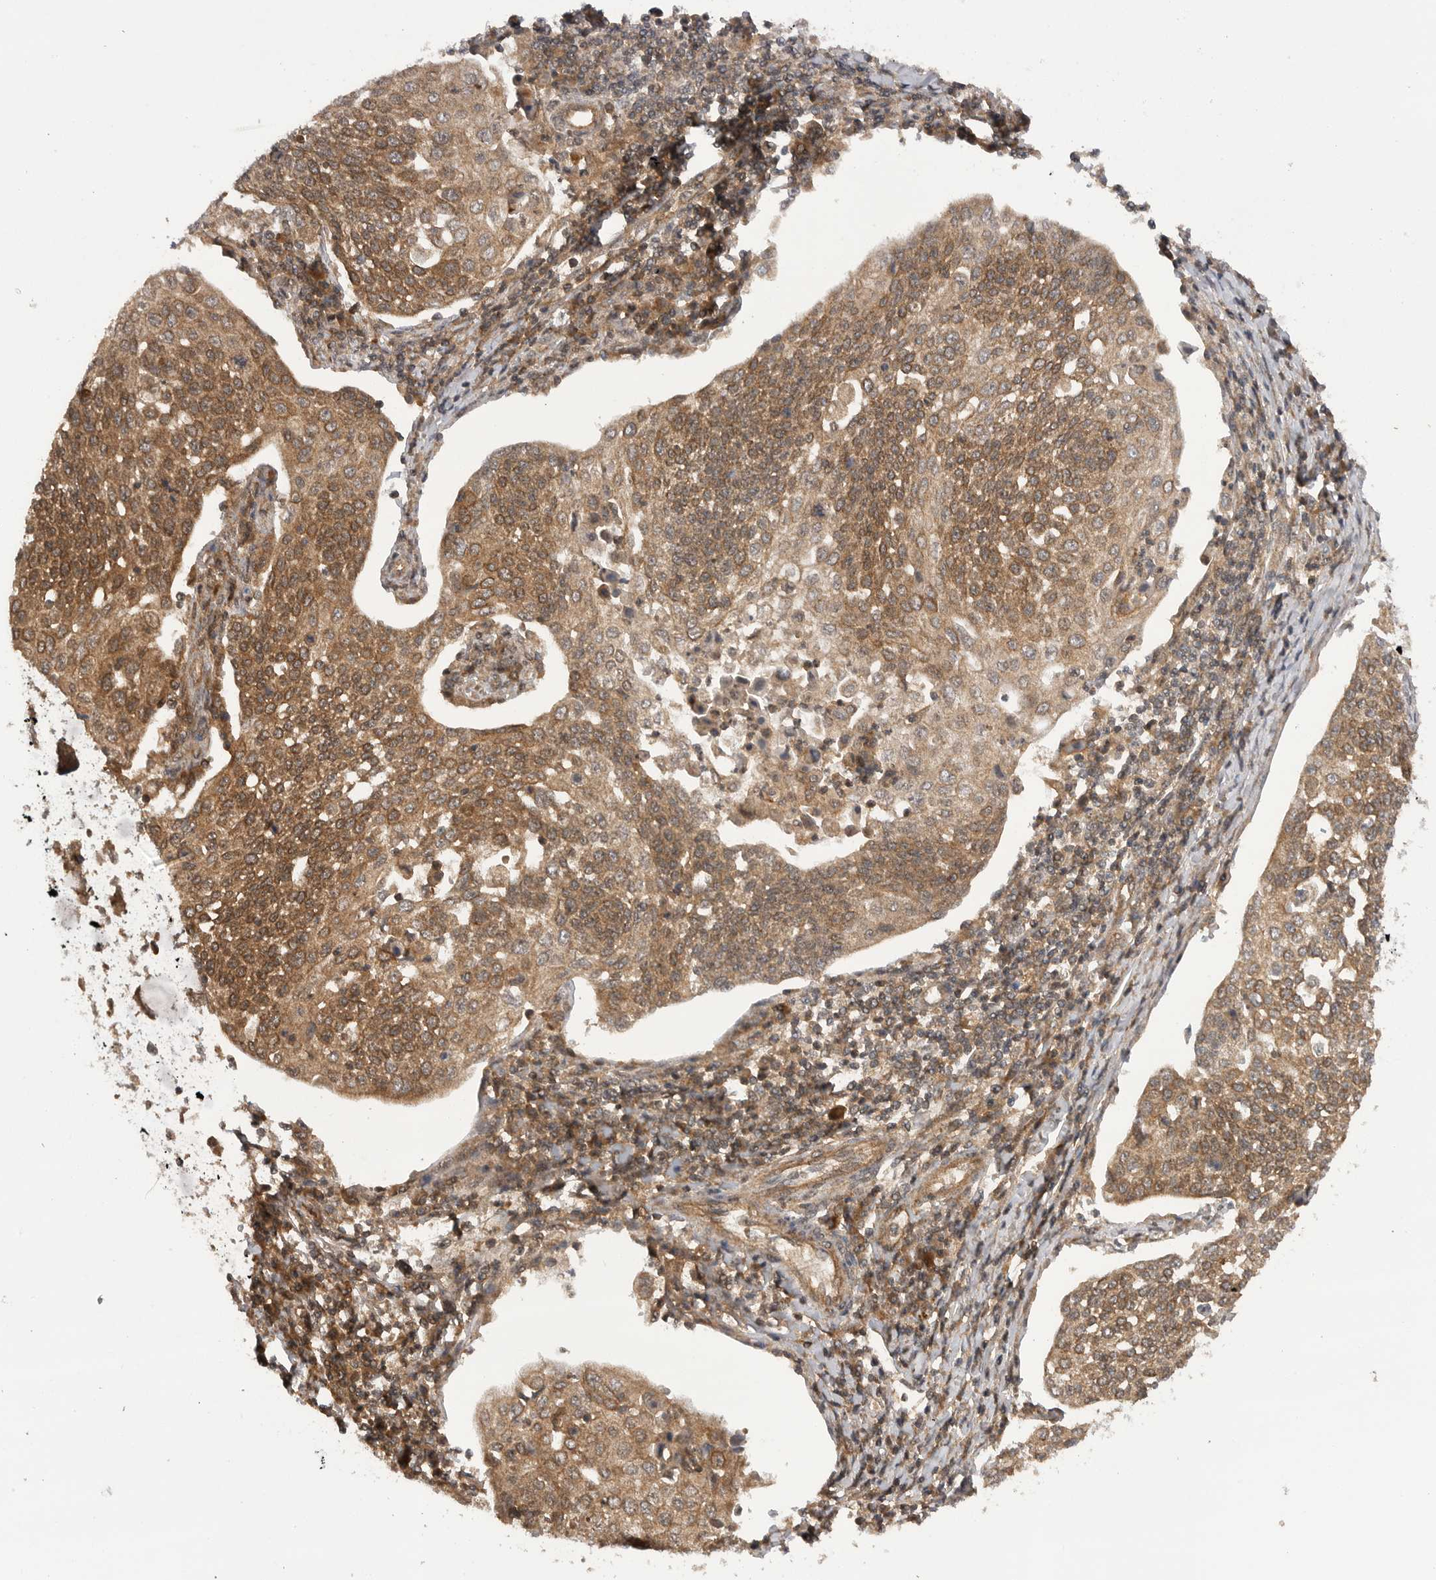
{"staining": {"intensity": "moderate", "quantity": ">75%", "location": "cytoplasmic/membranous"}, "tissue": "cervical cancer", "cell_type": "Tumor cells", "image_type": "cancer", "snomed": [{"axis": "morphology", "description": "Squamous cell carcinoma, NOS"}, {"axis": "topography", "description": "Cervix"}], "caption": "Immunohistochemistry photomicrograph of human squamous cell carcinoma (cervical) stained for a protein (brown), which exhibits medium levels of moderate cytoplasmic/membranous expression in approximately >75% of tumor cells.", "gene": "PRDX4", "patient": {"sex": "female", "age": 34}}